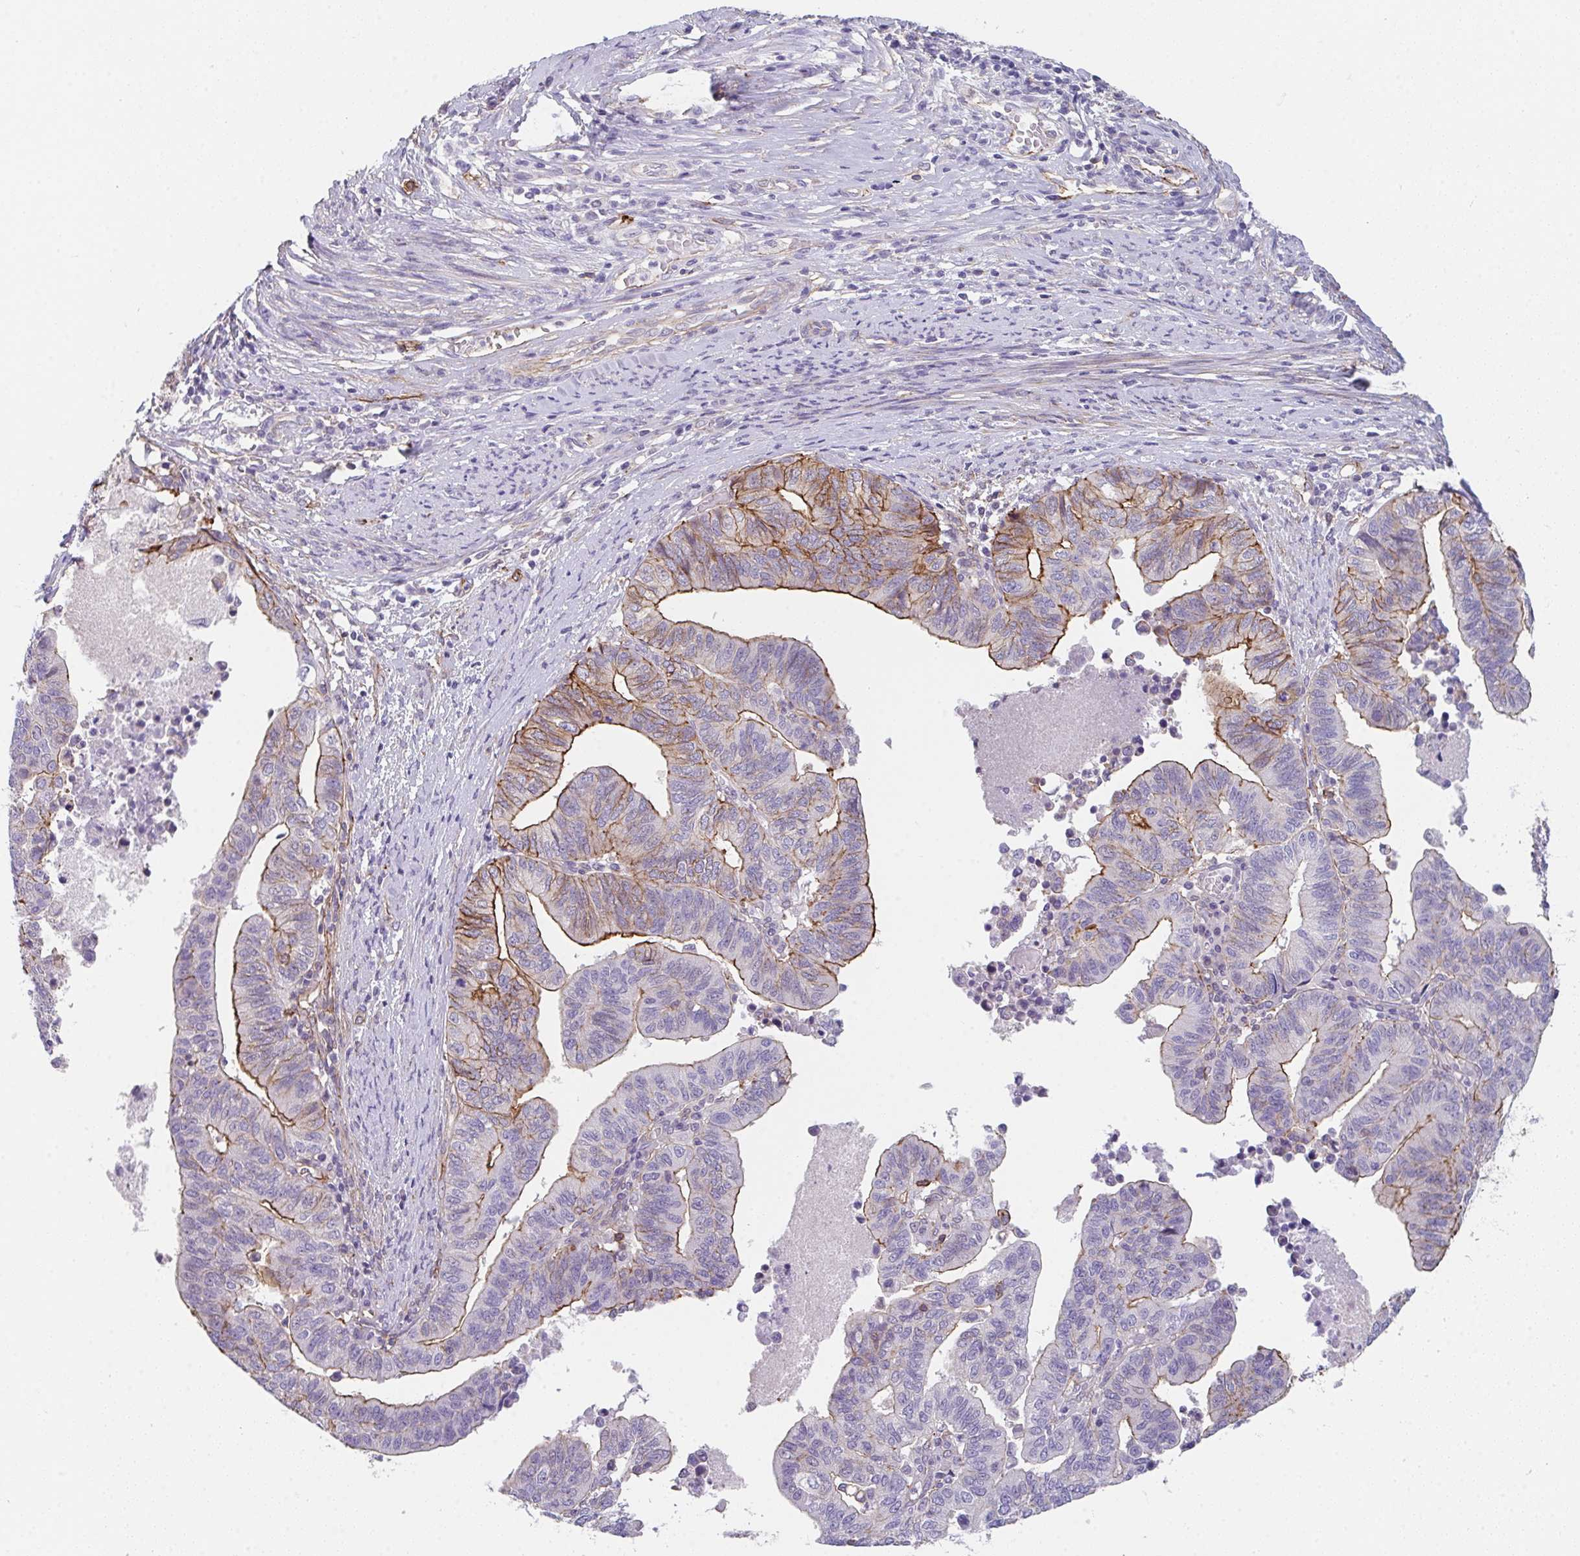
{"staining": {"intensity": "moderate", "quantity": "<25%", "location": "cytoplasmic/membranous"}, "tissue": "endometrial cancer", "cell_type": "Tumor cells", "image_type": "cancer", "snomed": [{"axis": "morphology", "description": "Adenocarcinoma, NOS"}, {"axis": "topography", "description": "Endometrium"}], "caption": "Endometrial adenocarcinoma stained with a protein marker demonstrates moderate staining in tumor cells.", "gene": "DBN1", "patient": {"sex": "female", "age": 65}}